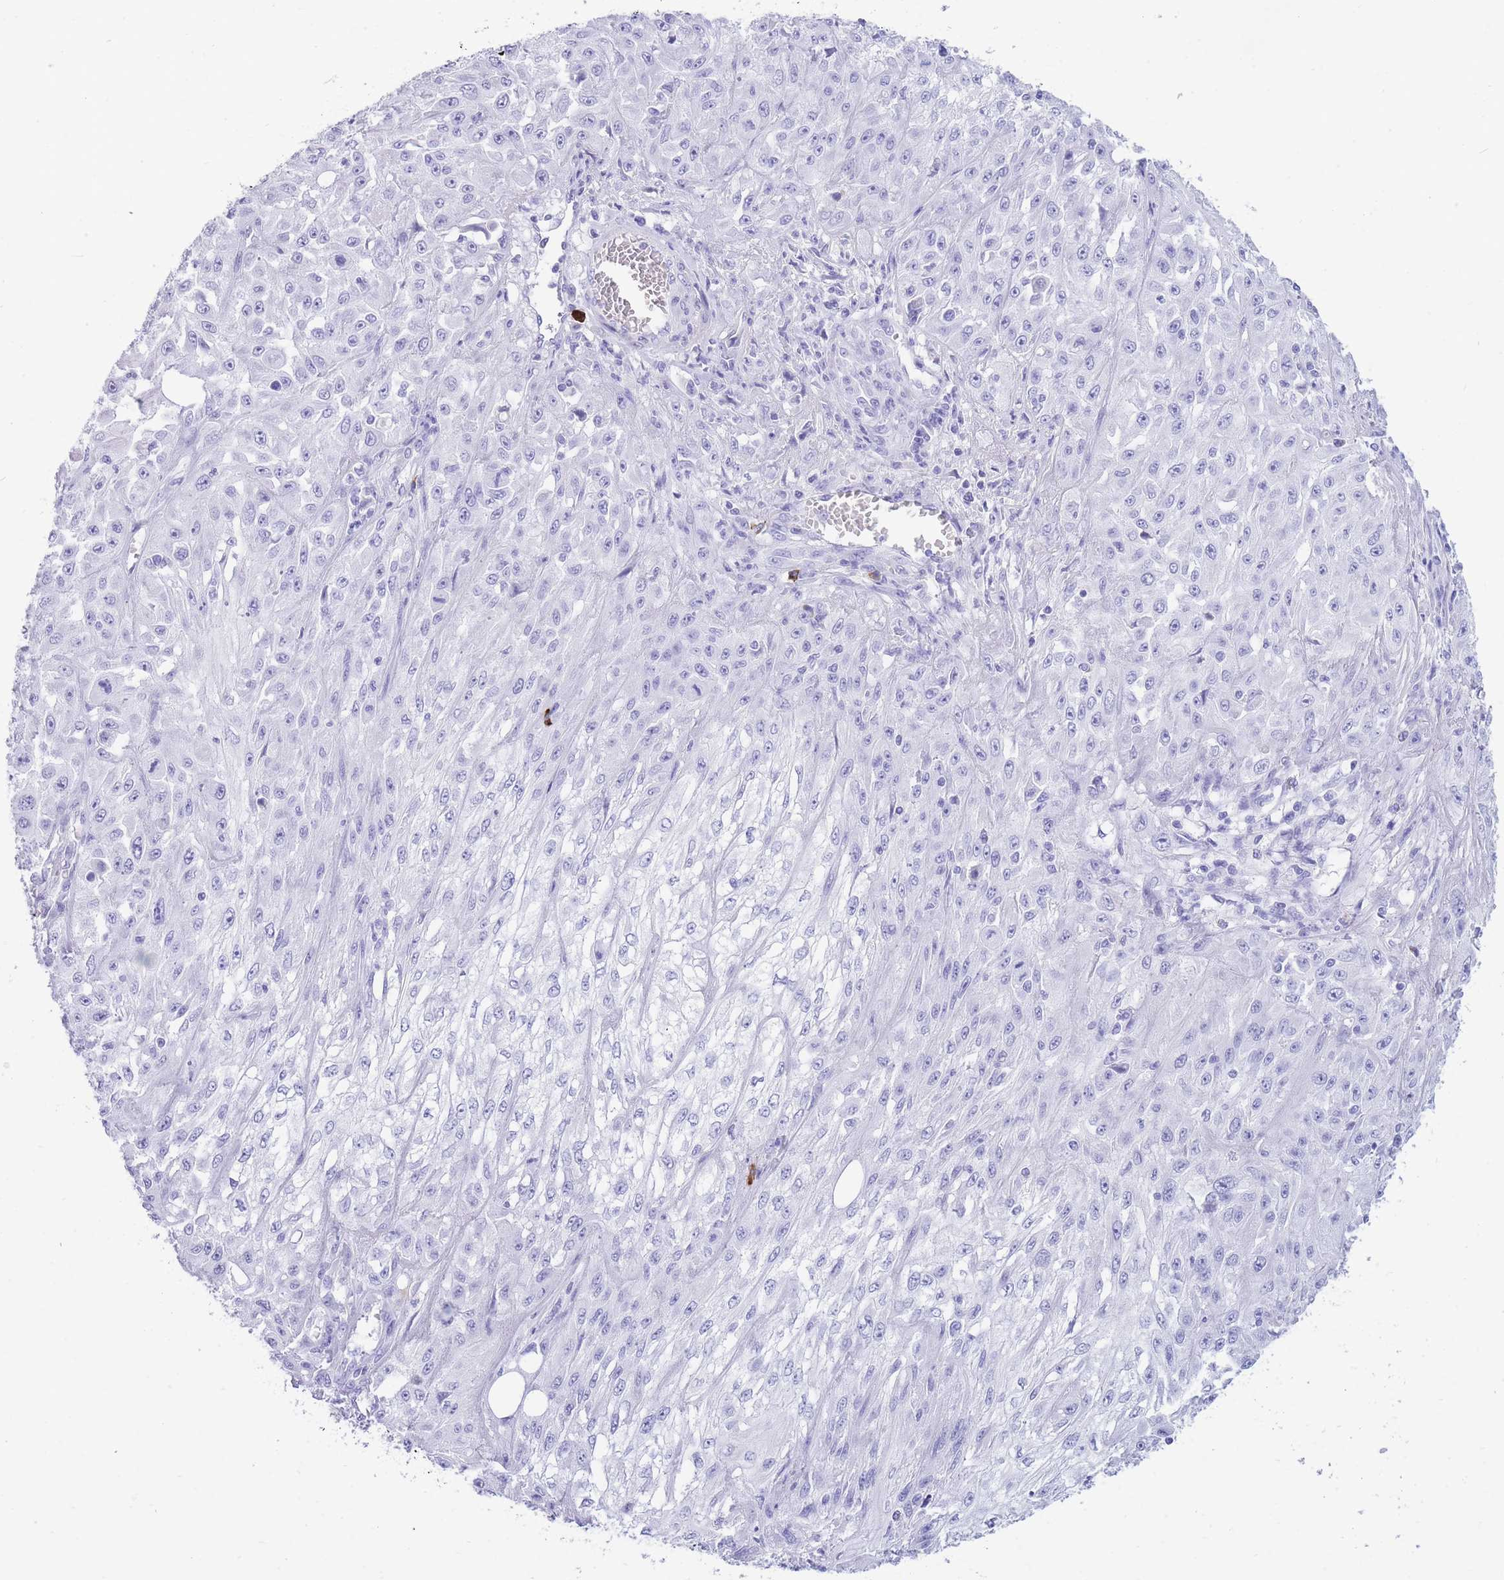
{"staining": {"intensity": "negative", "quantity": "none", "location": "none"}, "tissue": "skin cancer", "cell_type": "Tumor cells", "image_type": "cancer", "snomed": [{"axis": "morphology", "description": "Squamous cell carcinoma, NOS"}, {"axis": "morphology", "description": "Squamous cell carcinoma, metastatic, NOS"}, {"axis": "topography", "description": "Skin"}, {"axis": "topography", "description": "Lymph node"}], "caption": "Micrograph shows no significant protein staining in tumor cells of skin cancer. (DAB (3,3'-diaminobenzidine) immunohistochemistry, high magnification).", "gene": "ZFP62", "patient": {"sex": "male", "age": 75}}